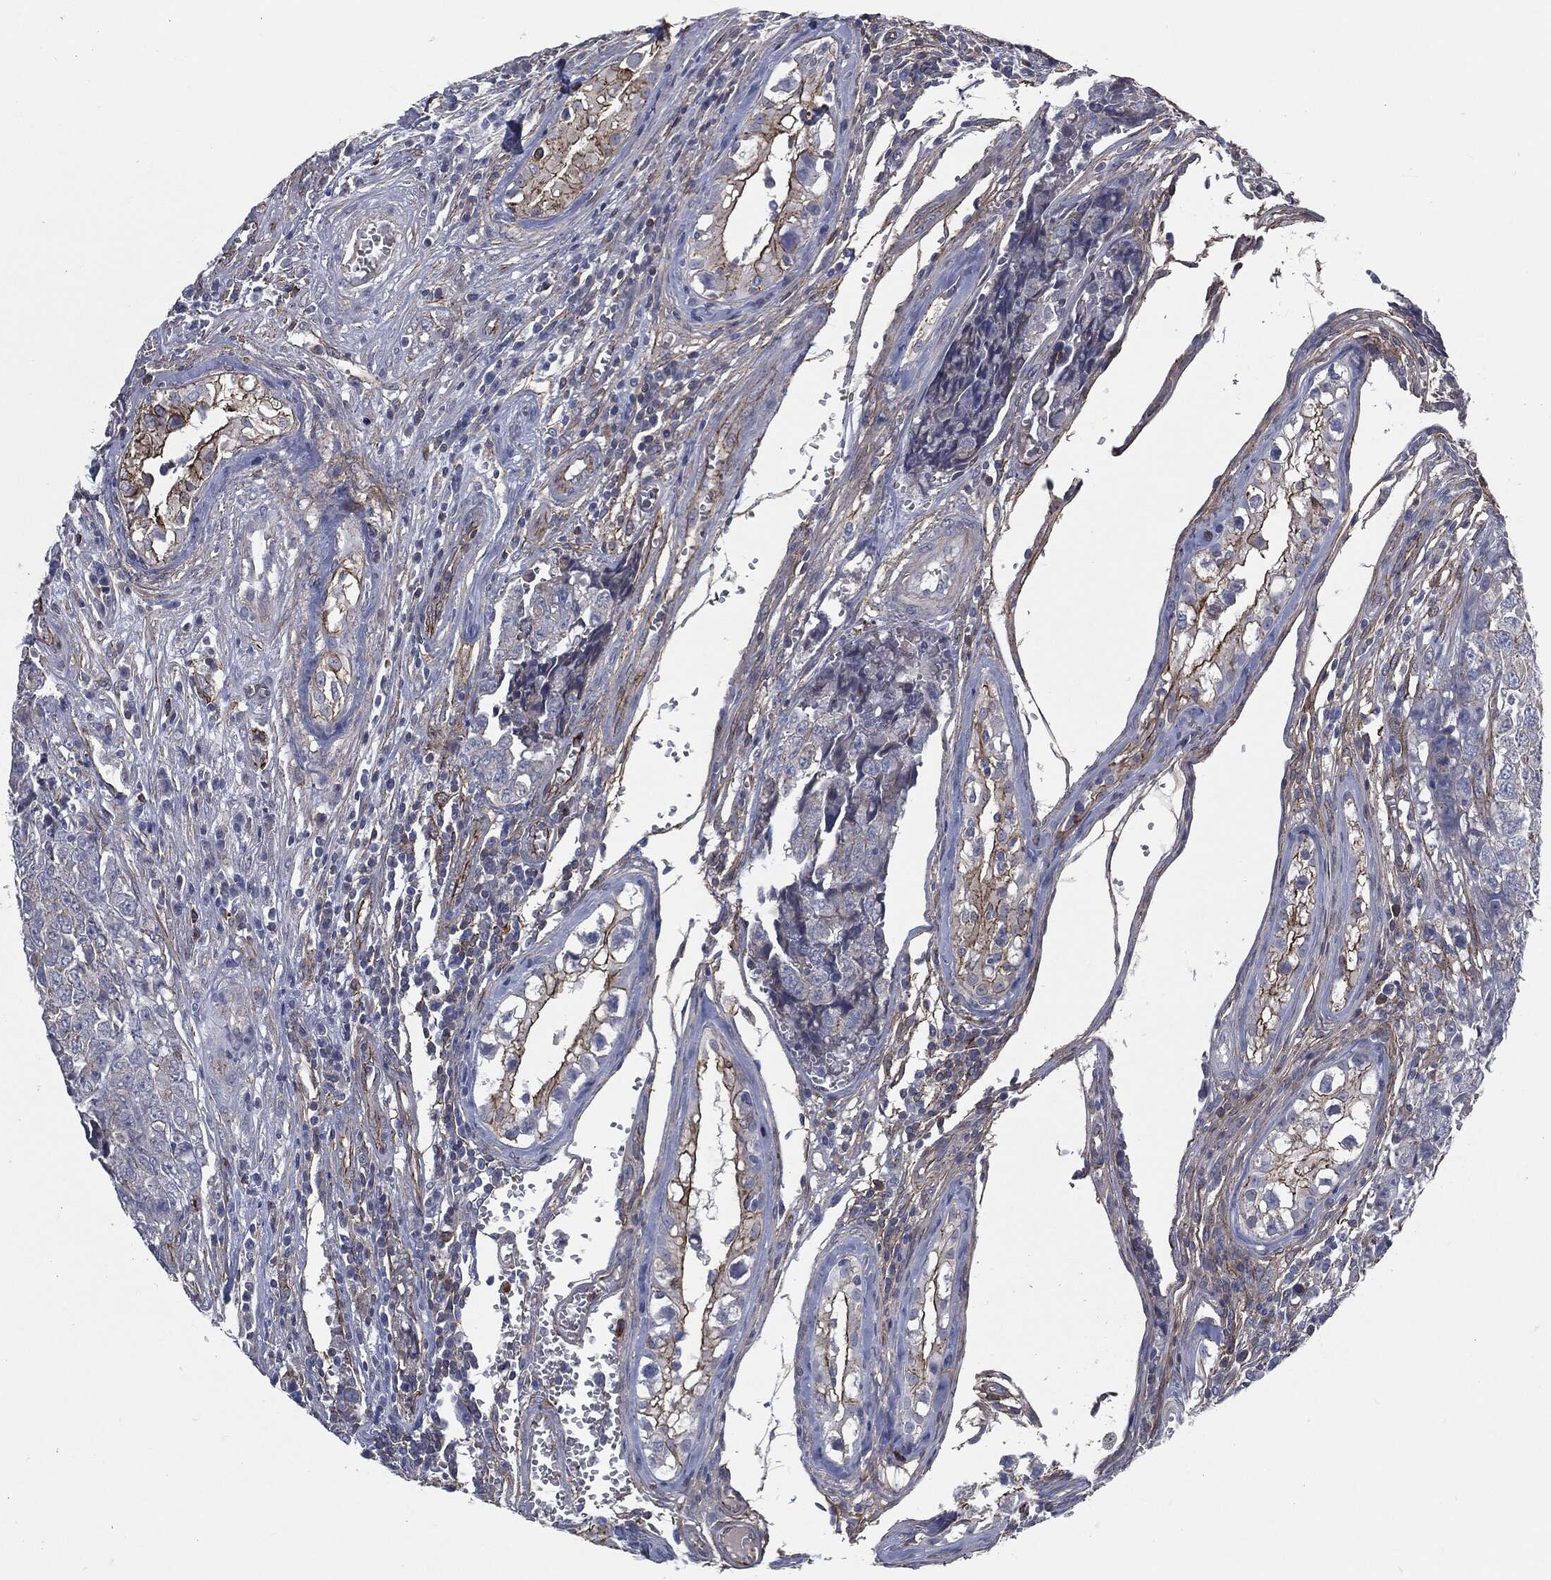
{"staining": {"intensity": "negative", "quantity": "none", "location": "none"}, "tissue": "testis cancer", "cell_type": "Tumor cells", "image_type": "cancer", "snomed": [{"axis": "morphology", "description": "Carcinoma, Embryonal, NOS"}, {"axis": "topography", "description": "Testis"}], "caption": "This is an IHC photomicrograph of human testis embryonal carcinoma. There is no positivity in tumor cells.", "gene": "SVIL", "patient": {"sex": "male", "age": 23}}